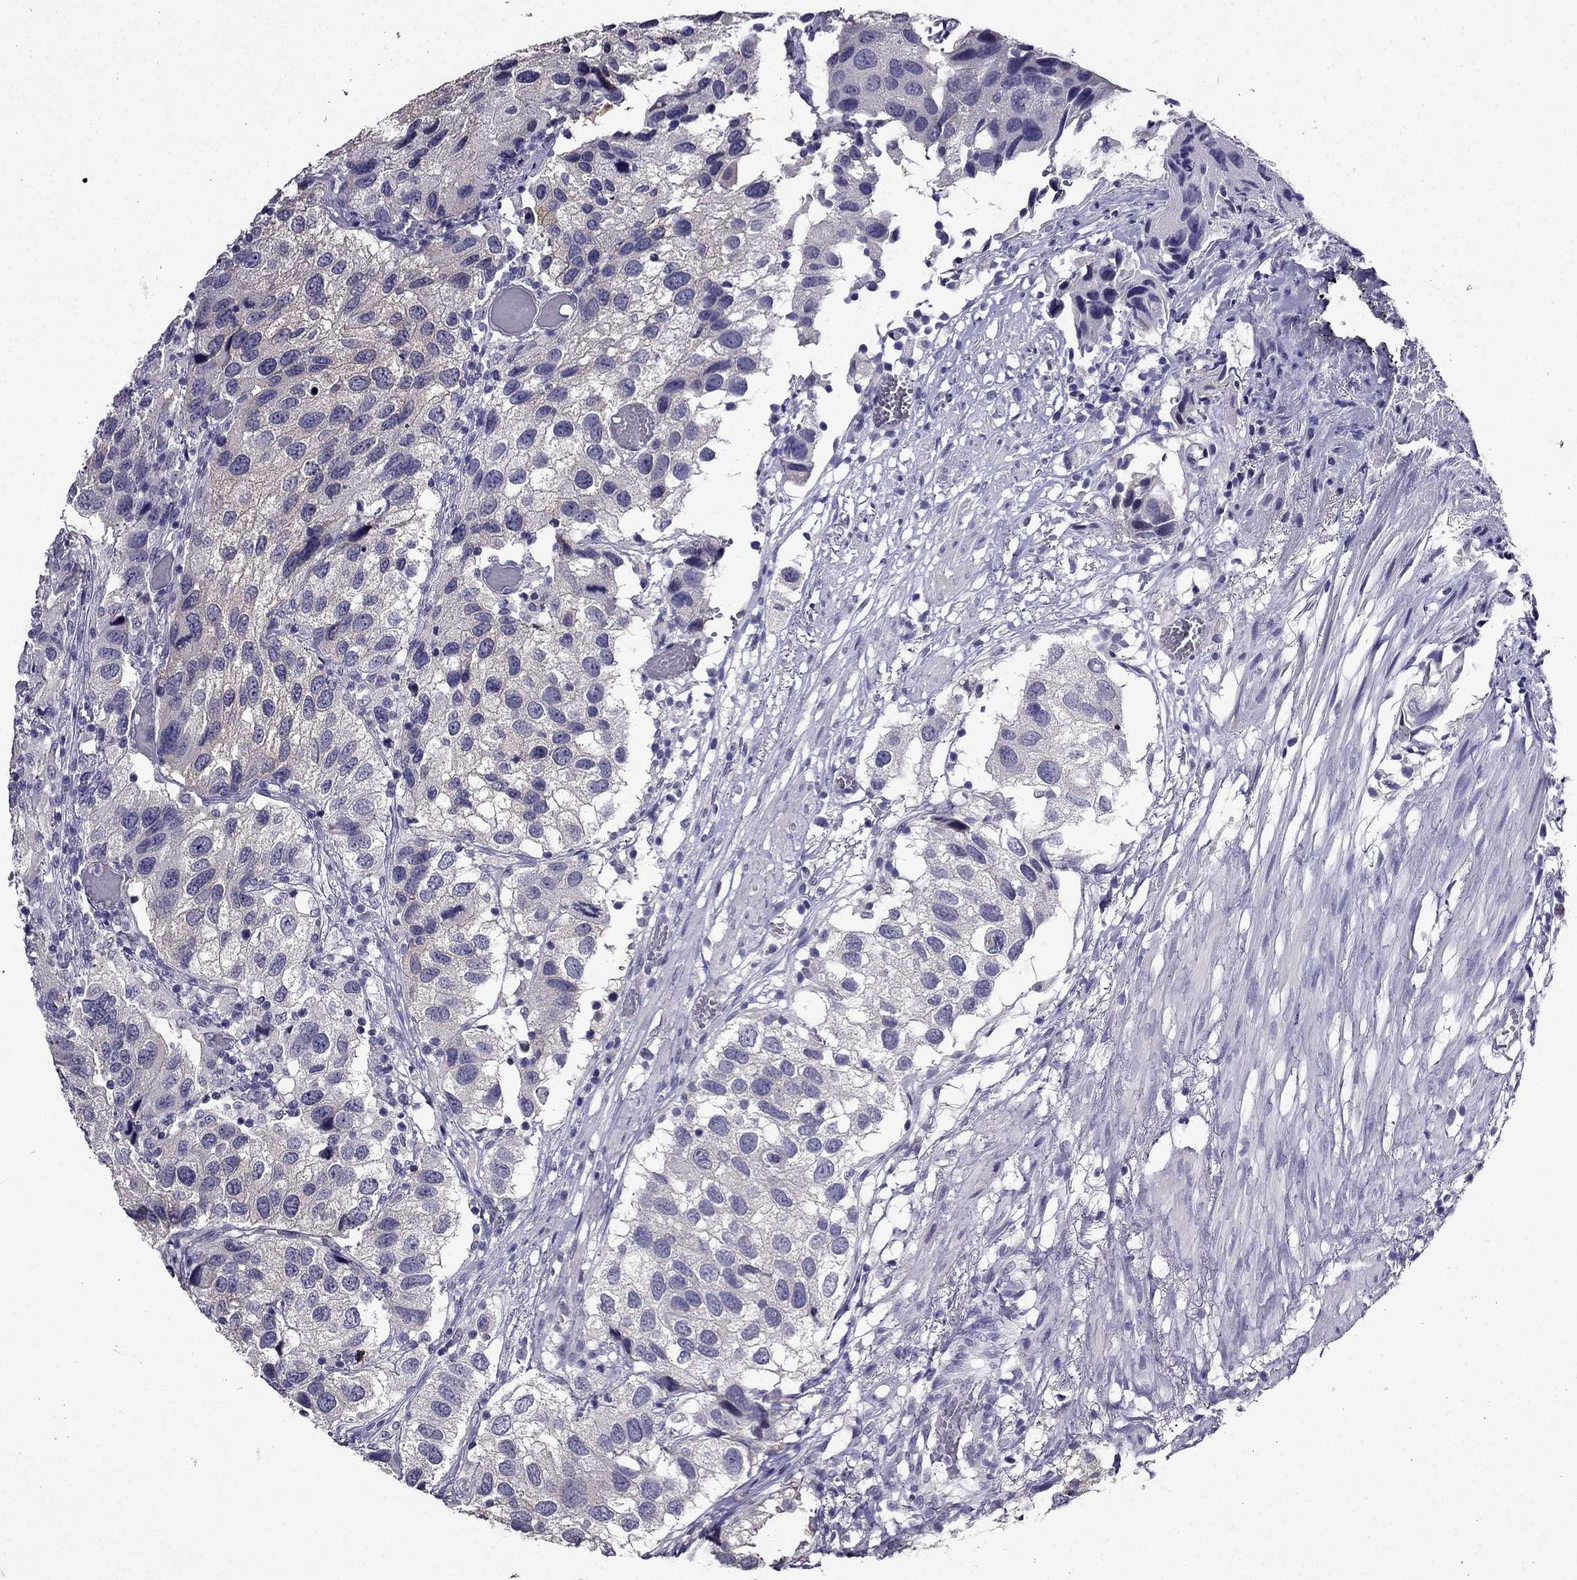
{"staining": {"intensity": "negative", "quantity": "none", "location": "none"}, "tissue": "urothelial cancer", "cell_type": "Tumor cells", "image_type": "cancer", "snomed": [{"axis": "morphology", "description": "Urothelial carcinoma, High grade"}, {"axis": "topography", "description": "Urinary bladder"}], "caption": "DAB immunohistochemical staining of urothelial cancer displays no significant staining in tumor cells. (DAB (3,3'-diaminobenzidine) IHC, high magnification).", "gene": "DUSP15", "patient": {"sex": "male", "age": 79}}